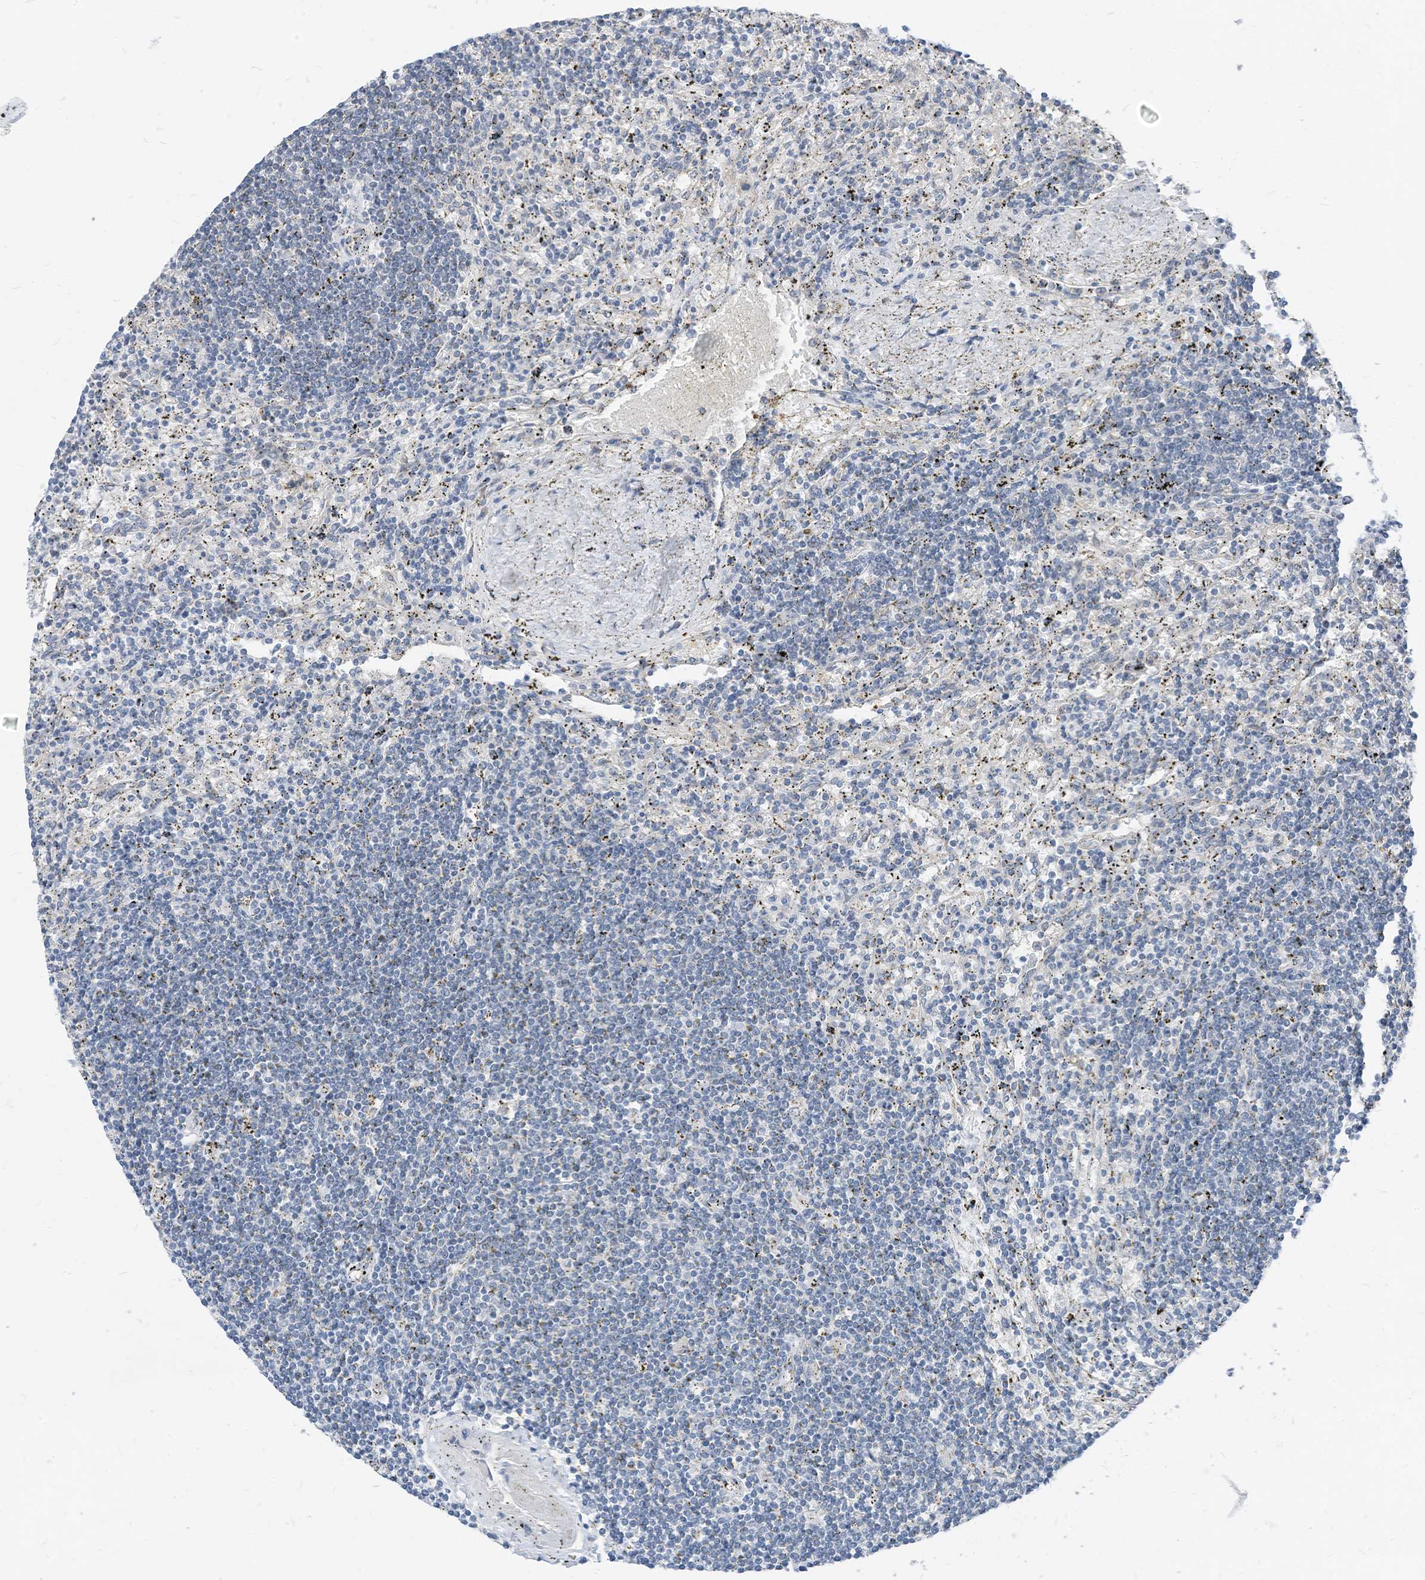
{"staining": {"intensity": "negative", "quantity": "none", "location": "none"}, "tissue": "lymphoma", "cell_type": "Tumor cells", "image_type": "cancer", "snomed": [{"axis": "morphology", "description": "Malignant lymphoma, non-Hodgkin's type, Low grade"}, {"axis": "topography", "description": "Spleen"}], "caption": "The image displays no staining of tumor cells in lymphoma.", "gene": "LDAH", "patient": {"sex": "male", "age": 76}}